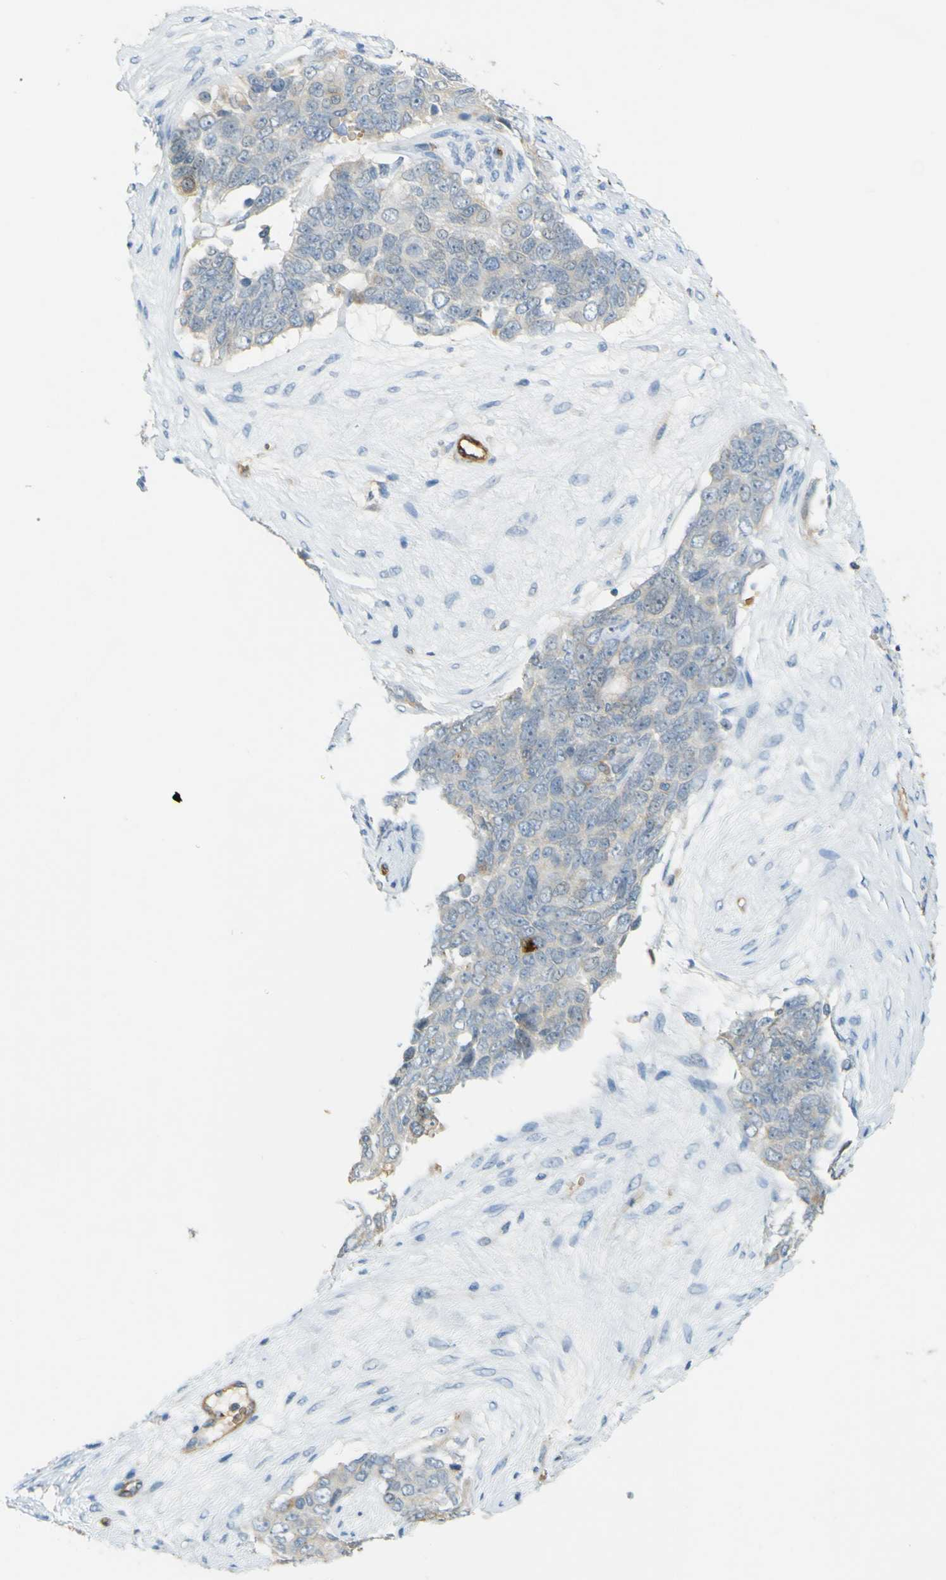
{"staining": {"intensity": "moderate", "quantity": "25%-75%", "location": "cytoplasmic/membranous"}, "tissue": "ovarian cancer", "cell_type": "Tumor cells", "image_type": "cancer", "snomed": [{"axis": "morphology", "description": "Carcinoma, endometroid"}, {"axis": "topography", "description": "Ovary"}], "caption": "Endometroid carcinoma (ovarian) stained with a protein marker reveals moderate staining in tumor cells.", "gene": "PLXDC1", "patient": {"sex": "female", "age": 51}}